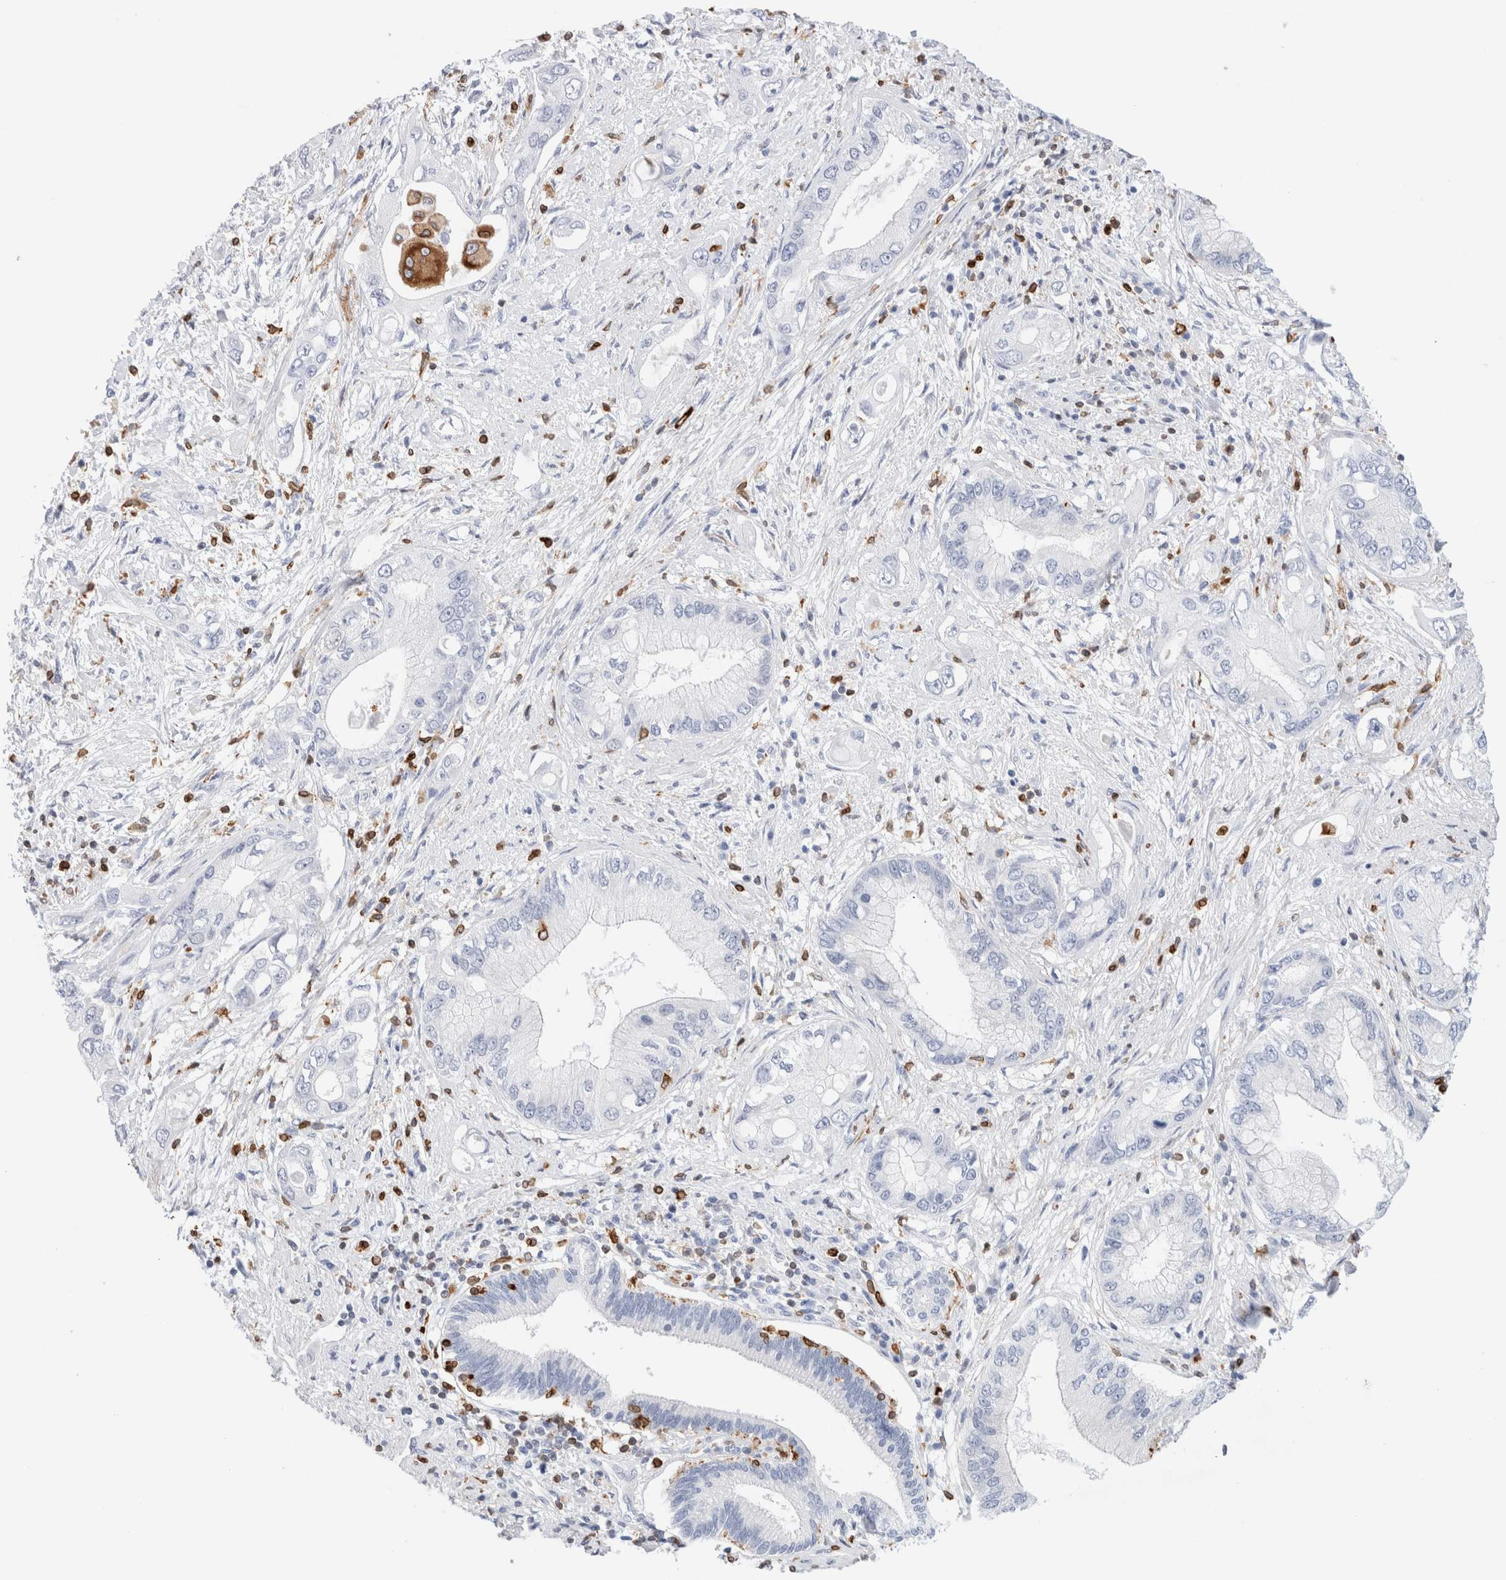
{"staining": {"intensity": "negative", "quantity": "none", "location": "none"}, "tissue": "pancreatic cancer", "cell_type": "Tumor cells", "image_type": "cancer", "snomed": [{"axis": "morphology", "description": "Inflammation, NOS"}, {"axis": "morphology", "description": "Adenocarcinoma, NOS"}, {"axis": "topography", "description": "Pancreas"}], "caption": "Immunohistochemistry (IHC) of adenocarcinoma (pancreatic) displays no positivity in tumor cells.", "gene": "ALOX5AP", "patient": {"sex": "female", "age": 56}}